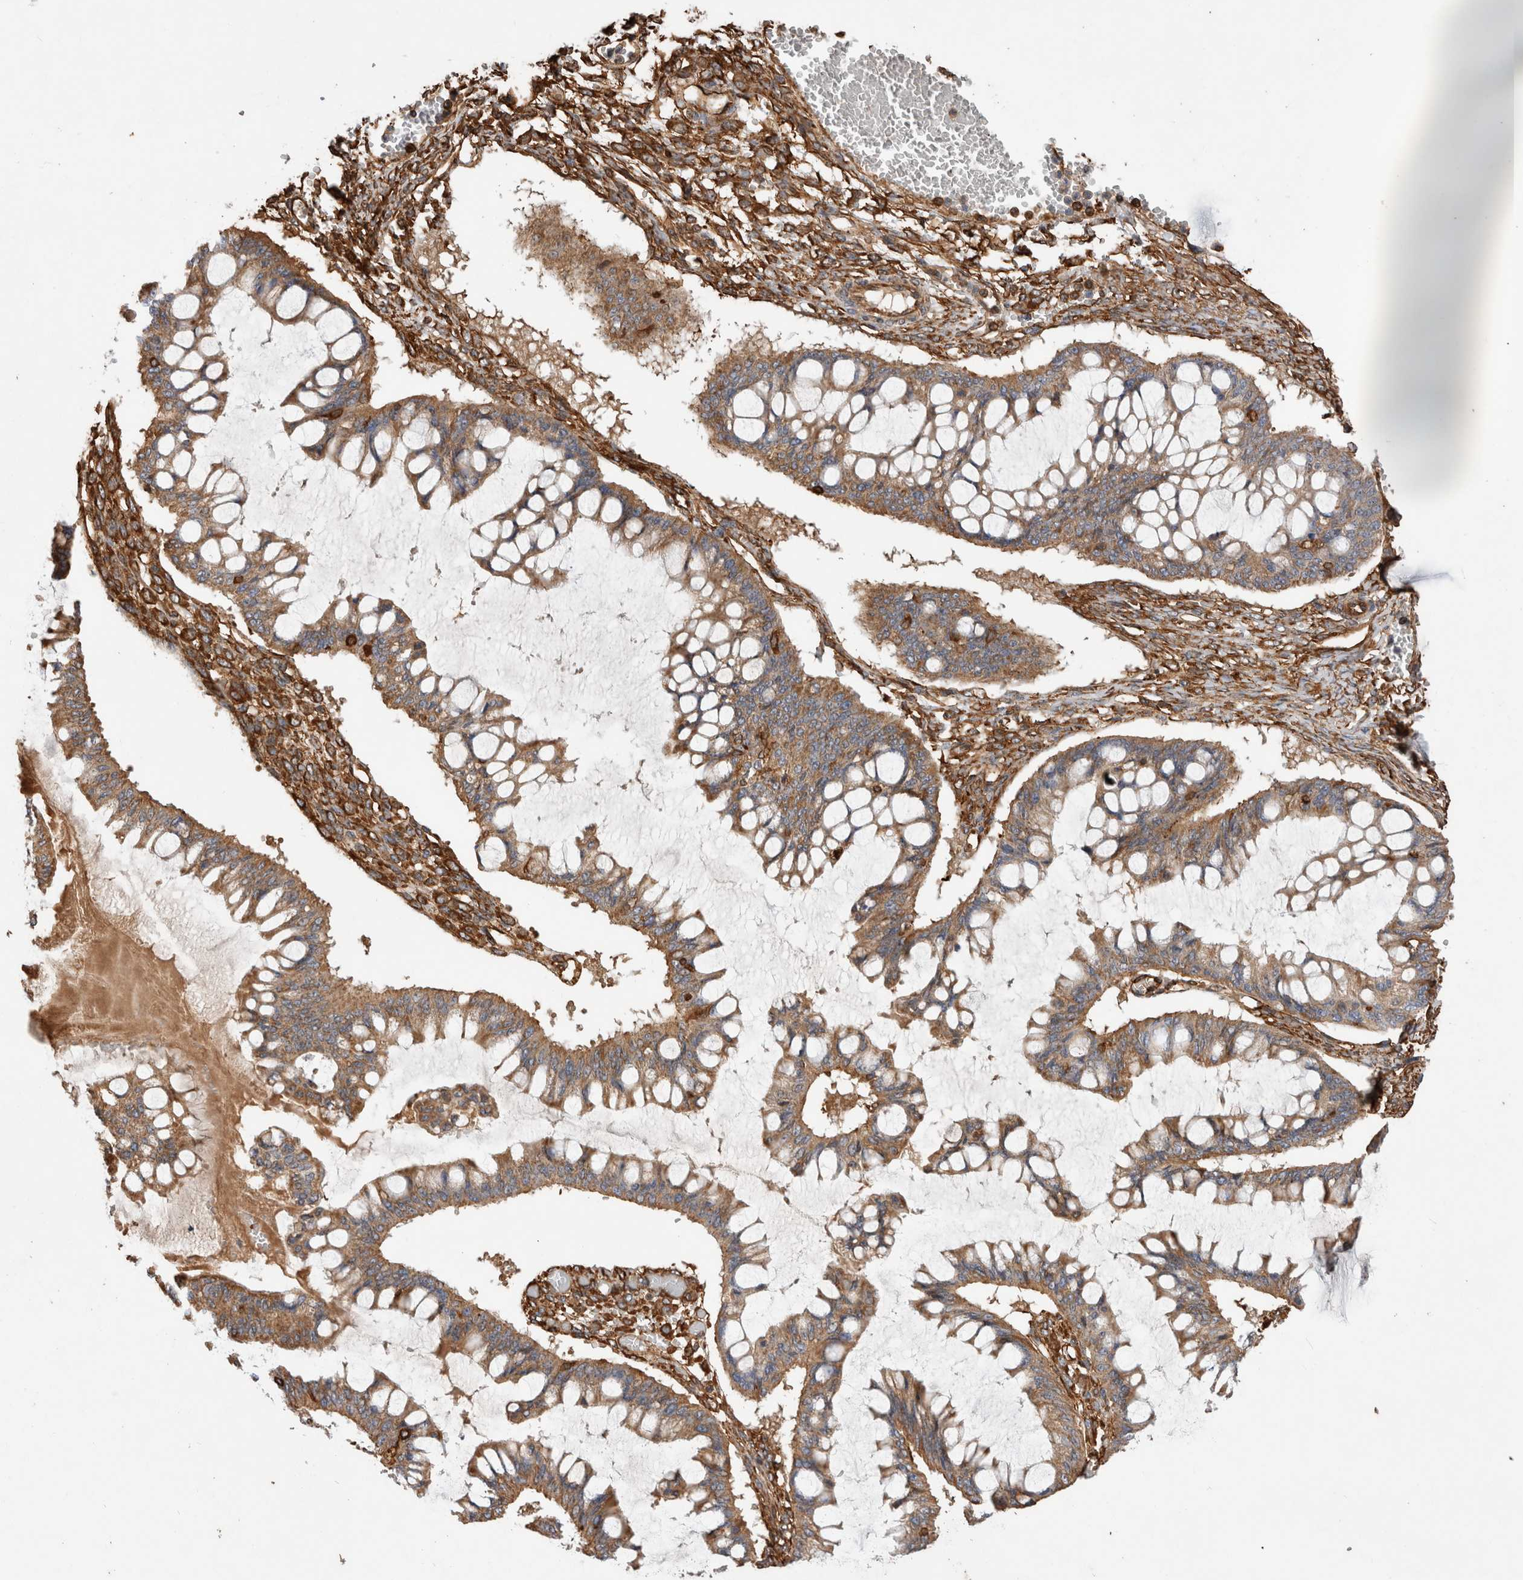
{"staining": {"intensity": "moderate", "quantity": ">75%", "location": "cytoplasmic/membranous"}, "tissue": "ovarian cancer", "cell_type": "Tumor cells", "image_type": "cancer", "snomed": [{"axis": "morphology", "description": "Cystadenocarcinoma, mucinous, NOS"}, {"axis": "topography", "description": "Ovary"}], "caption": "Brown immunohistochemical staining in human ovarian cancer demonstrates moderate cytoplasmic/membranous expression in about >75% of tumor cells.", "gene": "ZNF397", "patient": {"sex": "female", "age": 73}}